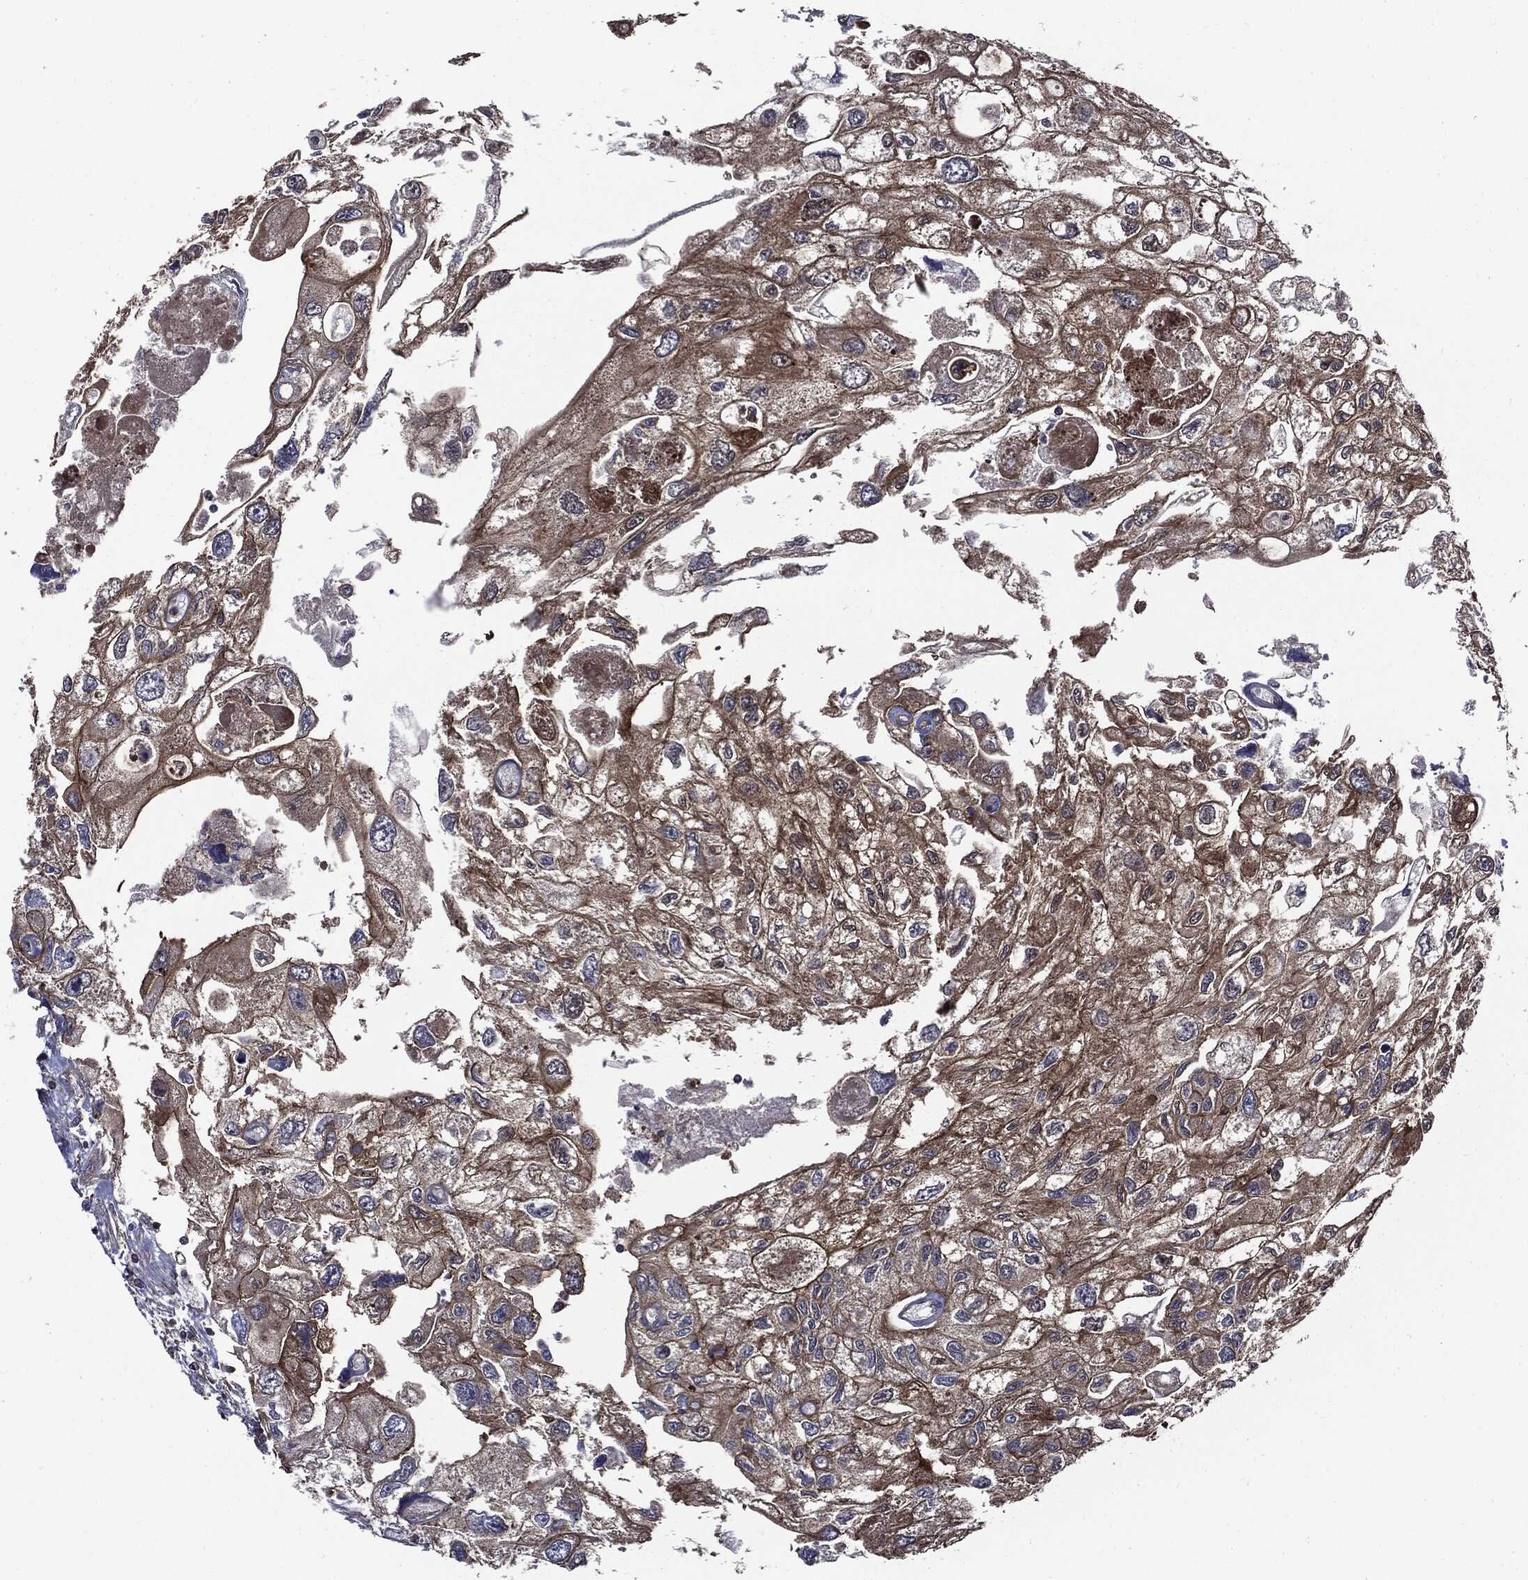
{"staining": {"intensity": "moderate", "quantity": "25%-75%", "location": "cytoplasmic/membranous"}, "tissue": "urothelial cancer", "cell_type": "Tumor cells", "image_type": "cancer", "snomed": [{"axis": "morphology", "description": "Urothelial carcinoma, High grade"}, {"axis": "topography", "description": "Urinary bladder"}], "caption": "Protein expression analysis of human urothelial carcinoma (high-grade) reveals moderate cytoplasmic/membranous staining in about 25%-75% of tumor cells. (brown staining indicates protein expression, while blue staining denotes nuclei).", "gene": "PDCD6IP", "patient": {"sex": "male", "age": 59}}